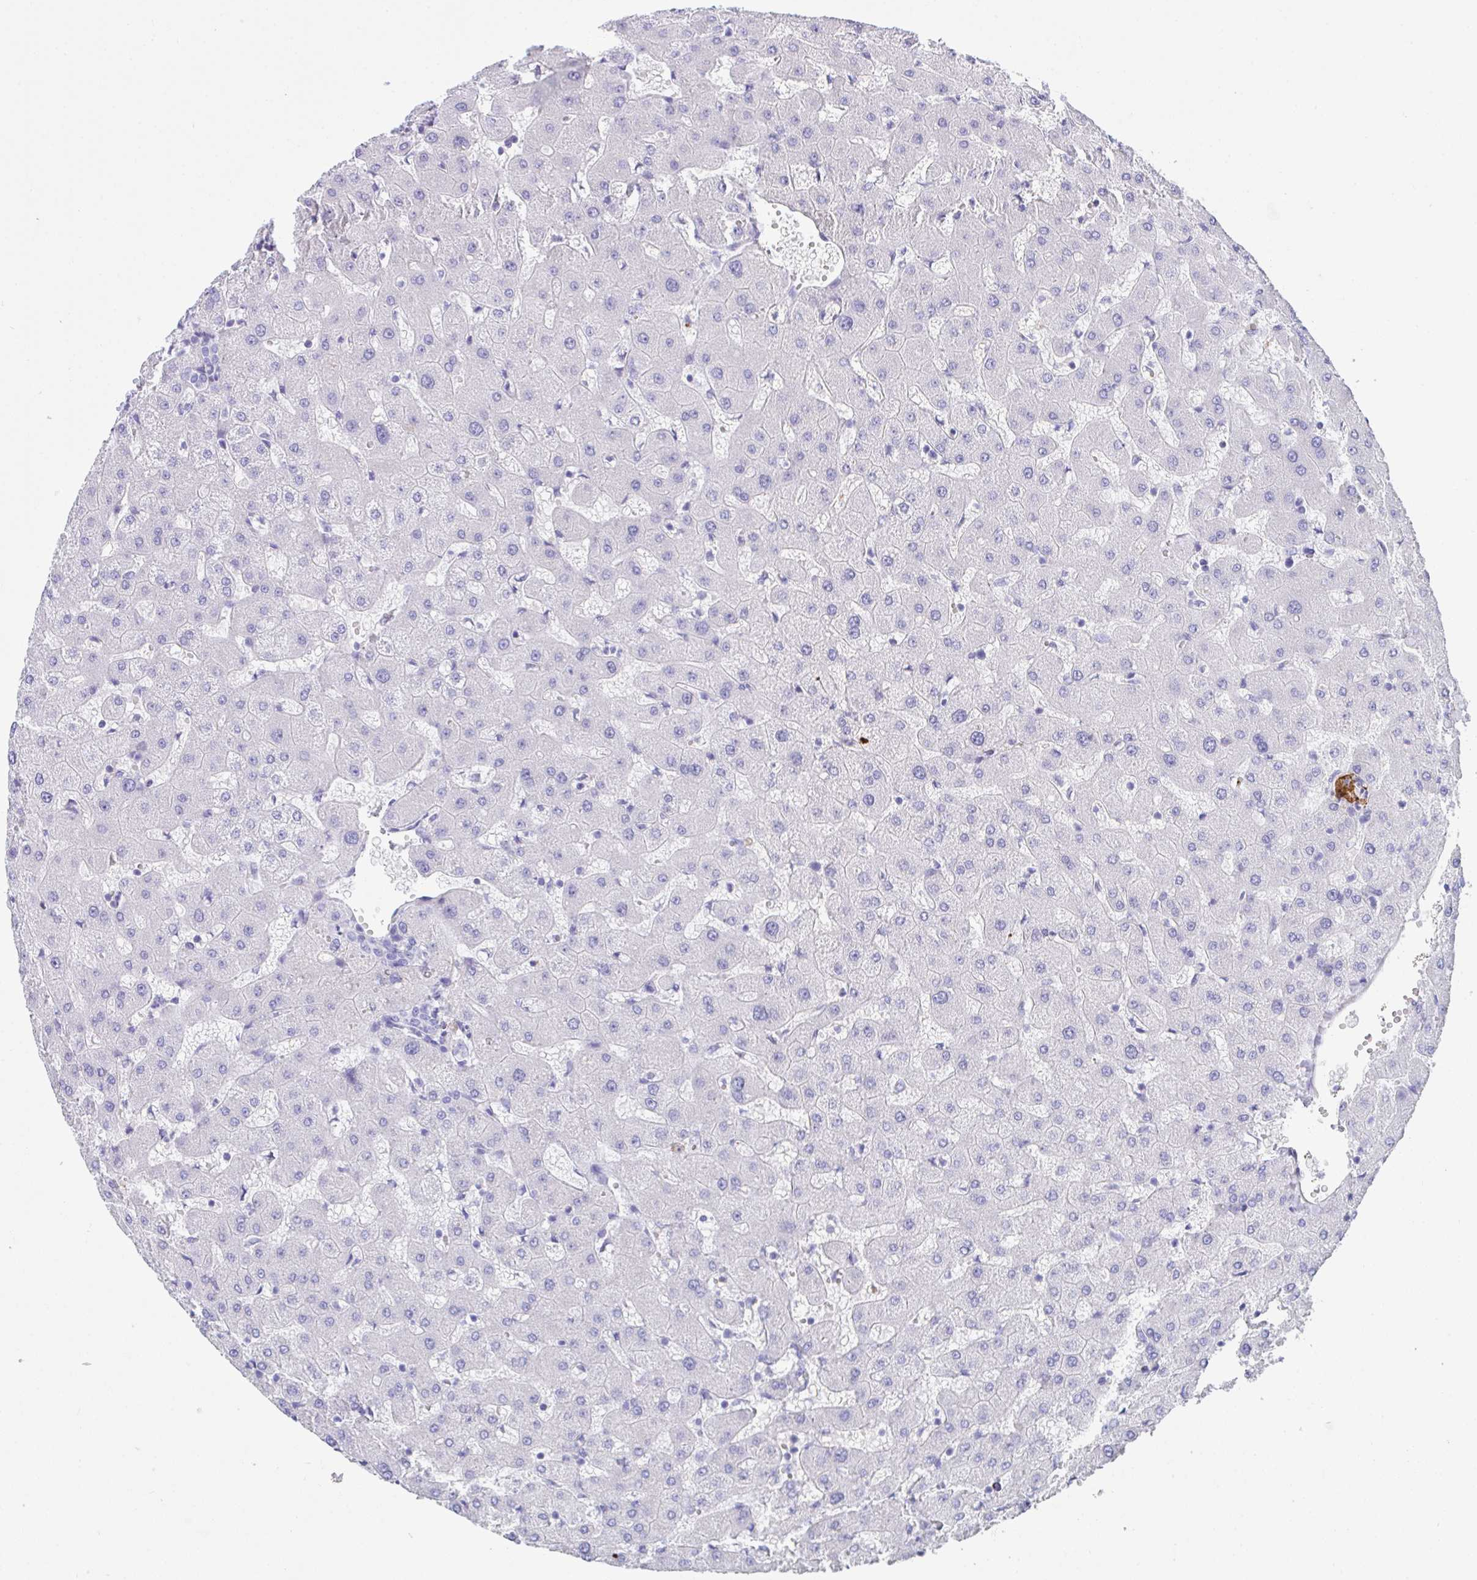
{"staining": {"intensity": "negative", "quantity": "none", "location": "none"}, "tissue": "liver", "cell_type": "Cholangiocytes", "image_type": "normal", "snomed": [{"axis": "morphology", "description": "Normal tissue, NOS"}, {"axis": "topography", "description": "Liver"}], "caption": "Immunohistochemistry (IHC) histopathology image of unremarkable liver stained for a protein (brown), which reveals no positivity in cholangiocytes.", "gene": "KMT2E", "patient": {"sex": "female", "age": 63}}